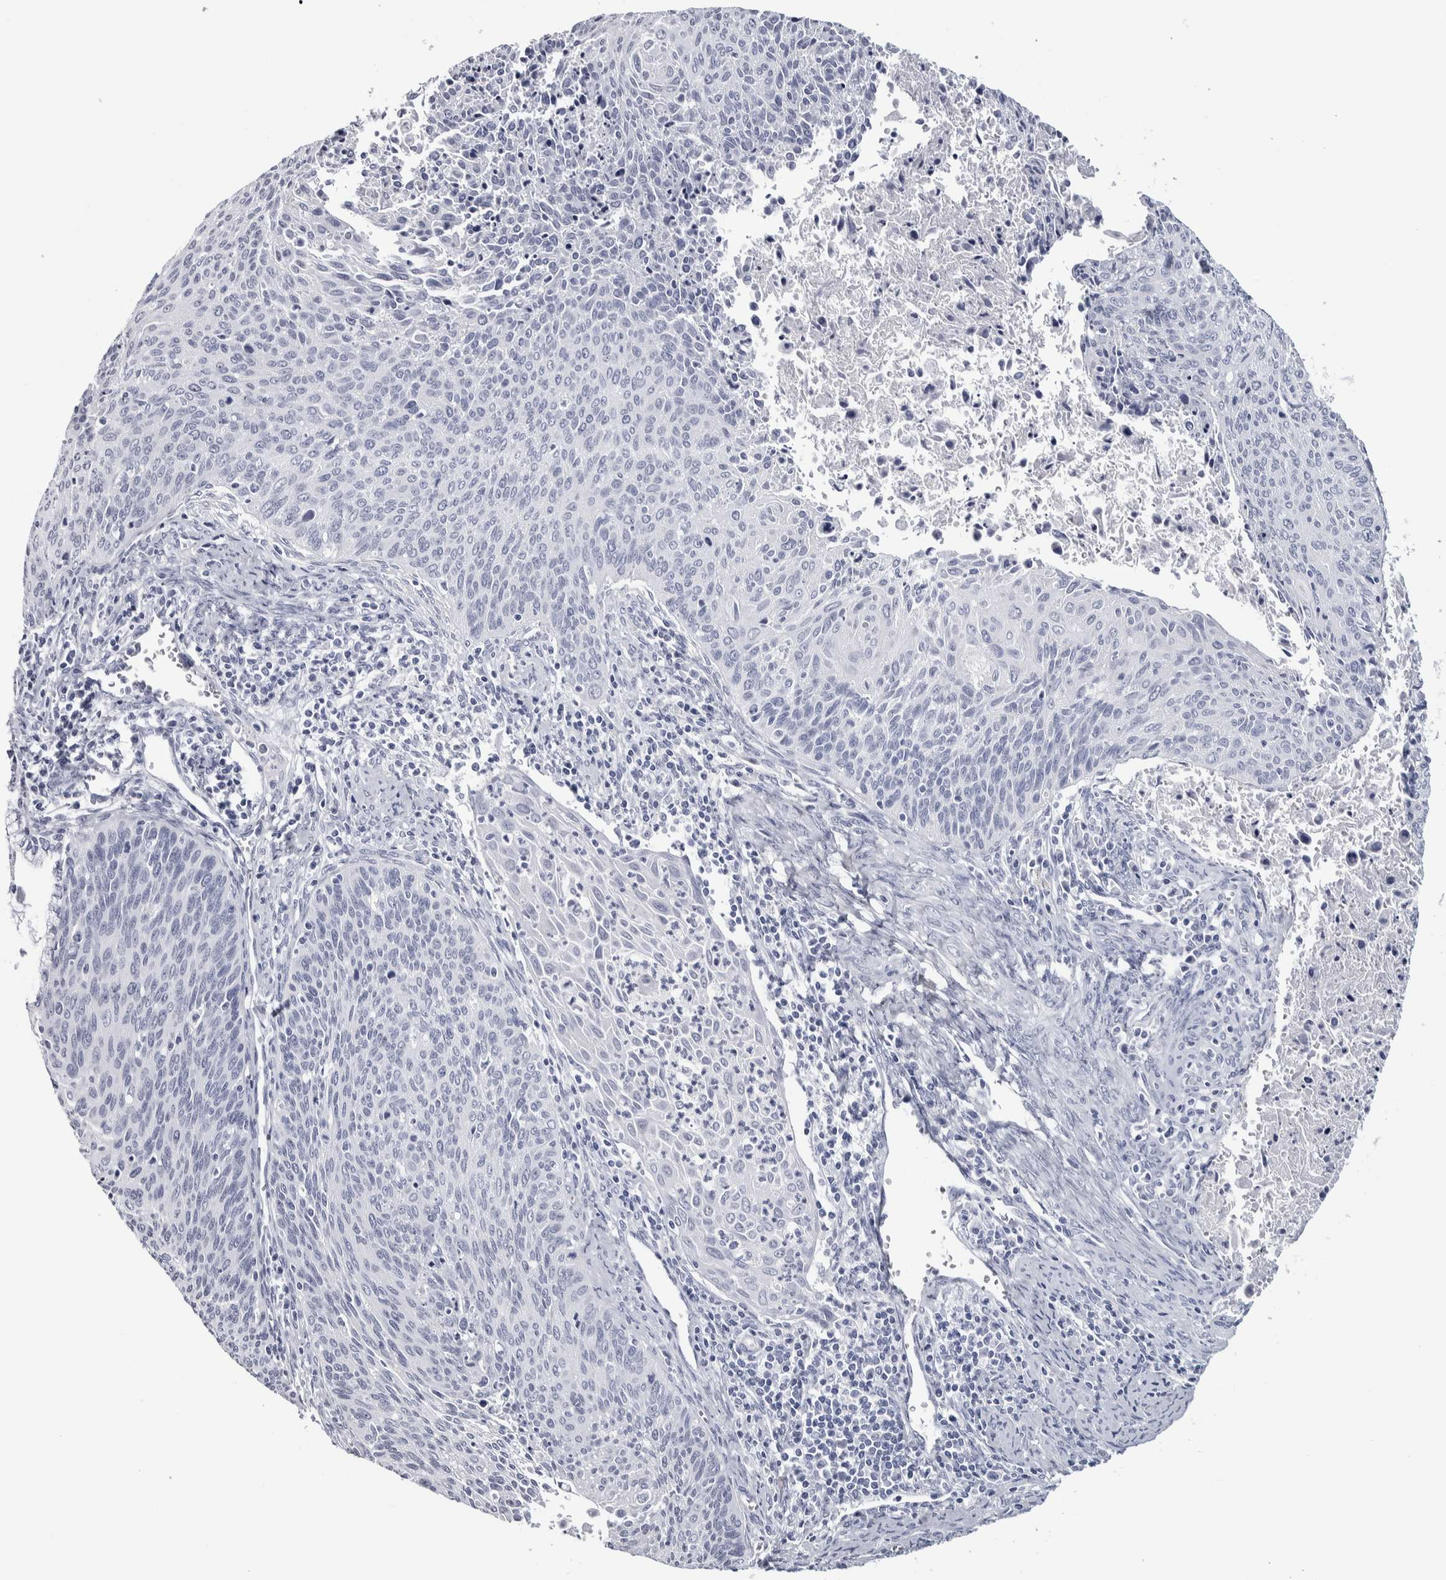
{"staining": {"intensity": "negative", "quantity": "none", "location": "none"}, "tissue": "cervical cancer", "cell_type": "Tumor cells", "image_type": "cancer", "snomed": [{"axis": "morphology", "description": "Squamous cell carcinoma, NOS"}, {"axis": "topography", "description": "Cervix"}], "caption": "Tumor cells show no significant protein expression in squamous cell carcinoma (cervical).", "gene": "NECAB1", "patient": {"sex": "female", "age": 55}}